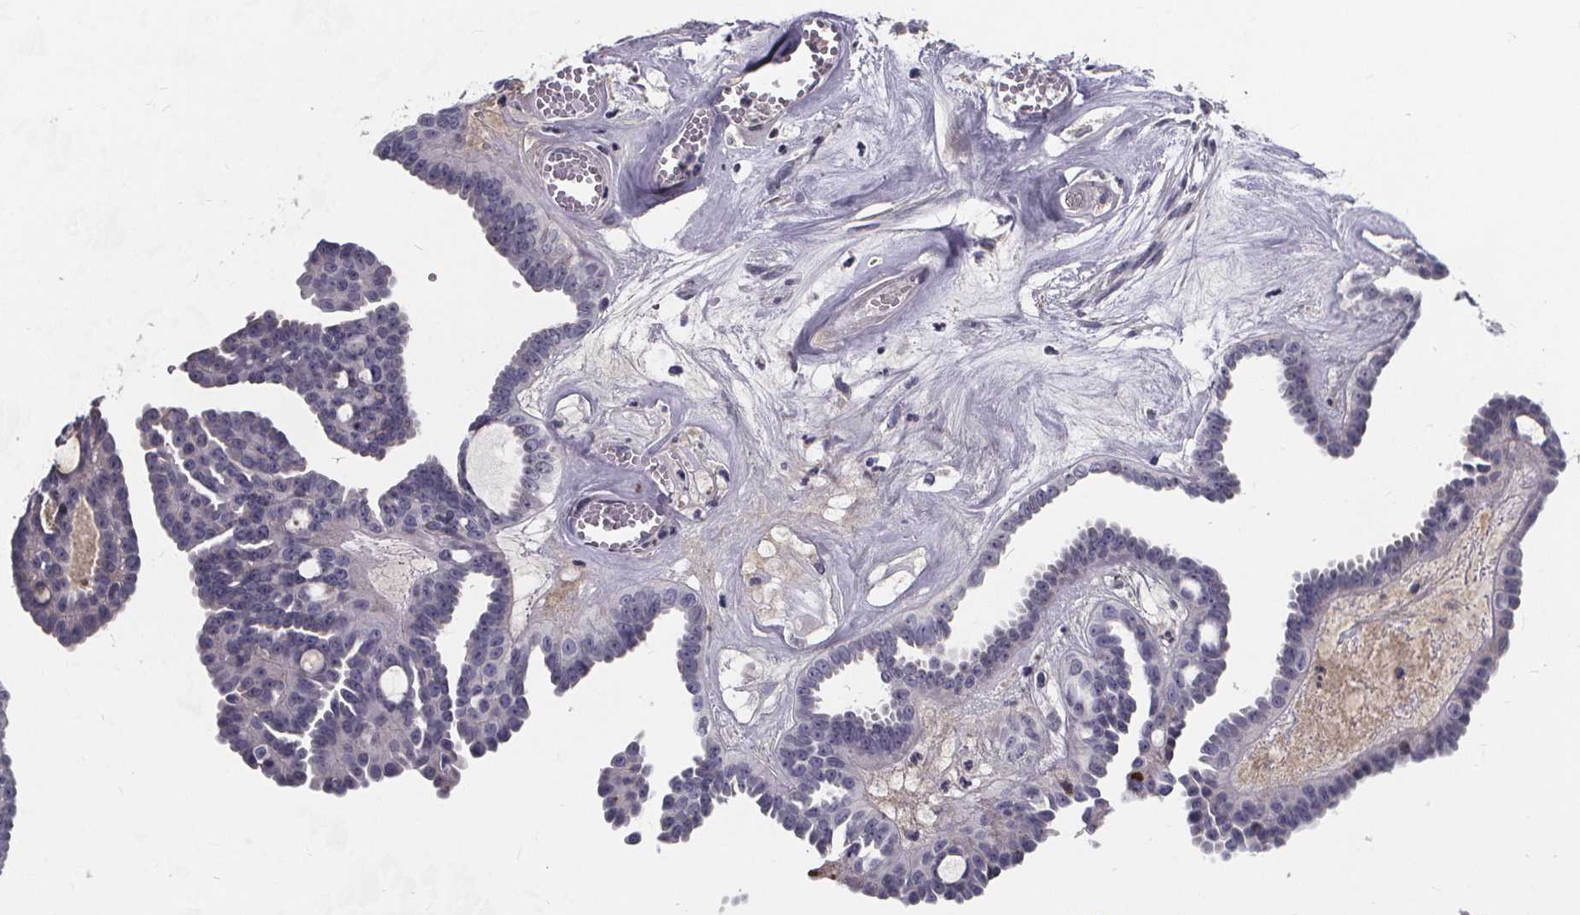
{"staining": {"intensity": "negative", "quantity": "none", "location": "none"}, "tissue": "ovarian cancer", "cell_type": "Tumor cells", "image_type": "cancer", "snomed": [{"axis": "morphology", "description": "Cystadenocarcinoma, serous, NOS"}, {"axis": "topography", "description": "Ovary"}], "caption": "IHC image of human serous cystadenocarcinoma (ovarian) stained for a protein (brown), which reveals no expression in tumor cells.", "gene": "AGT", "patient": {"sex": "female", "age": 71}}